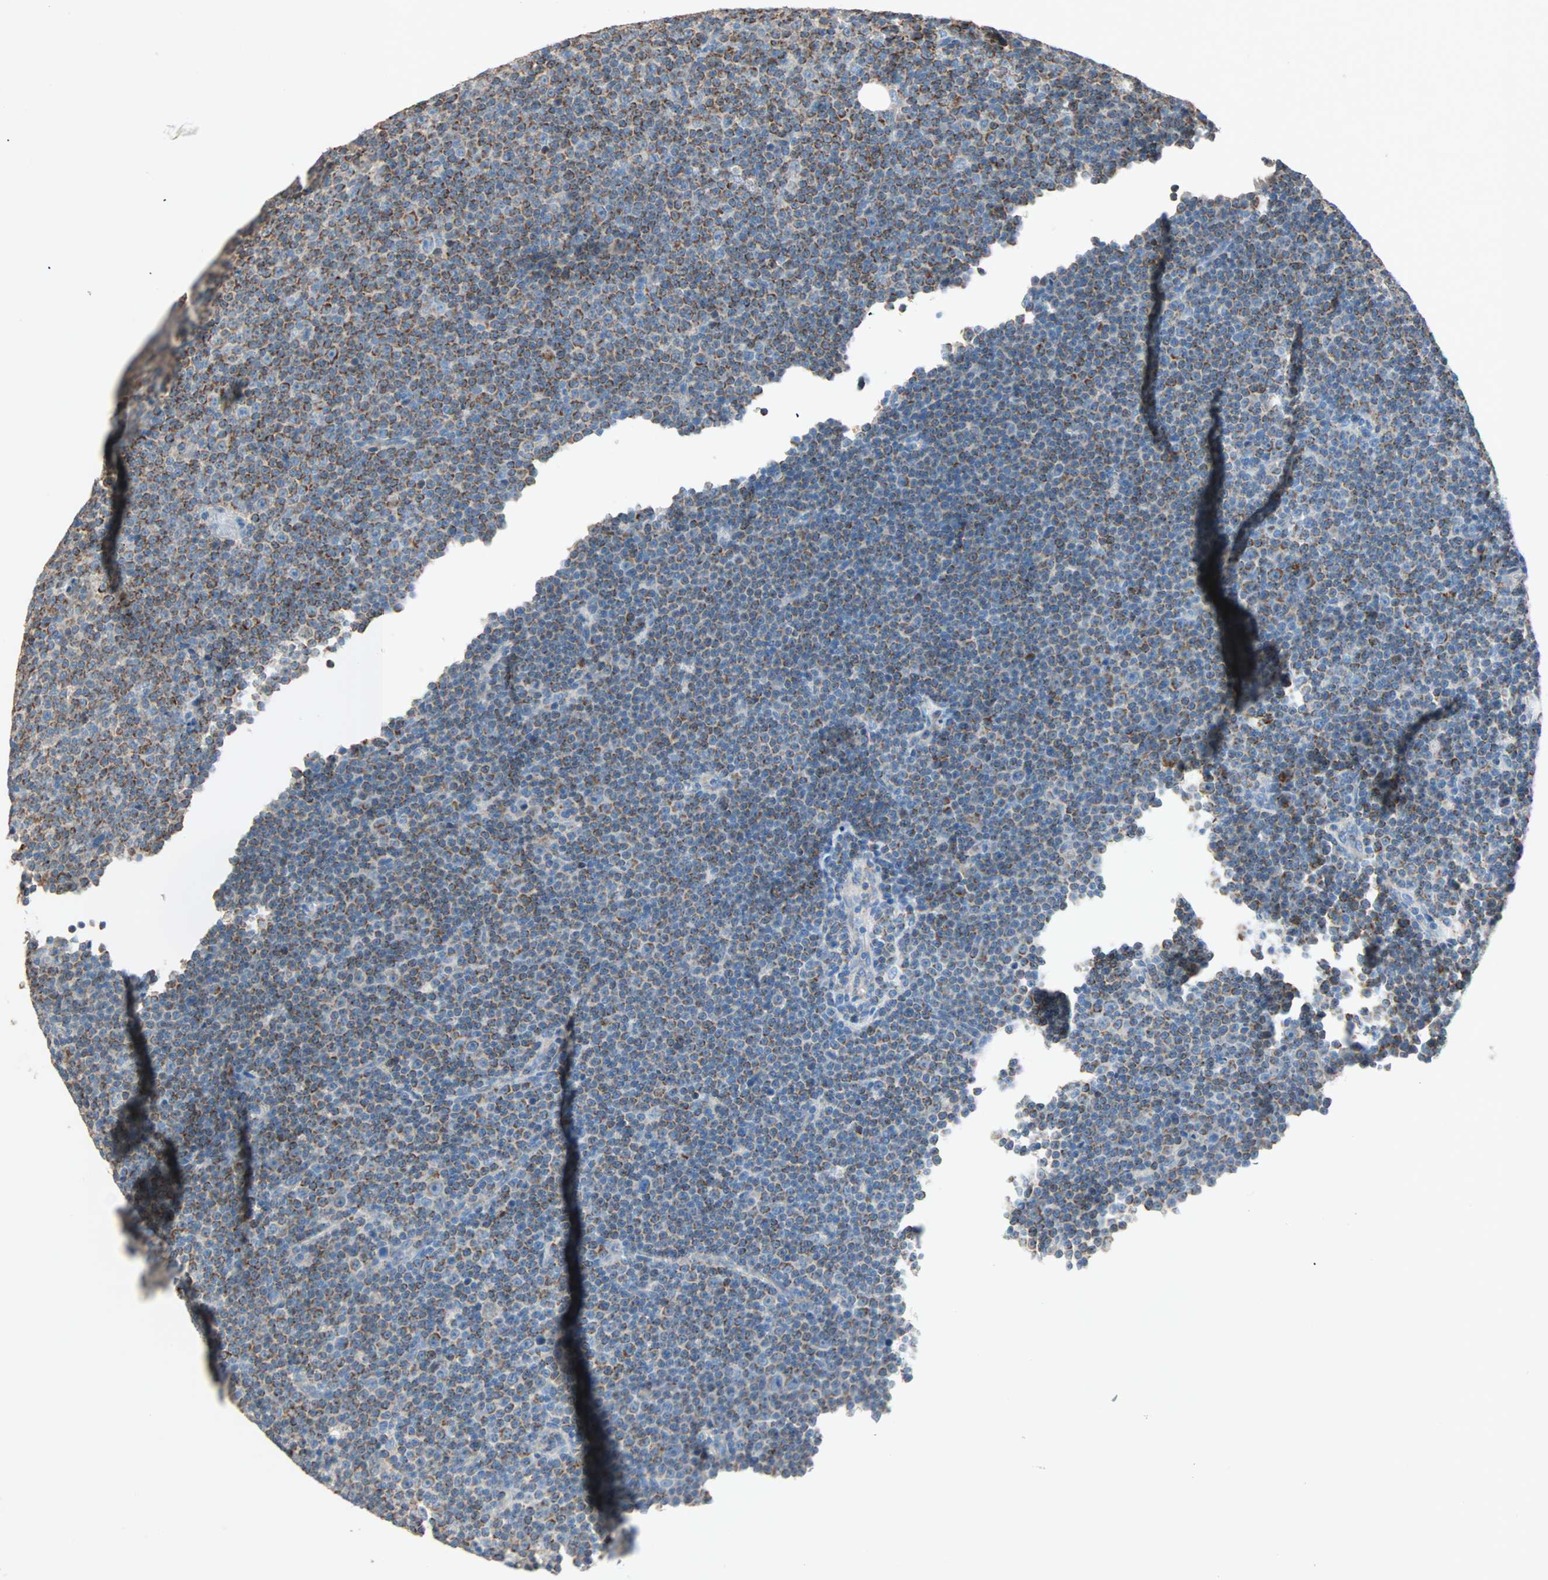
{"staining": {"intensity": "moderate", "quantity": ">75%", "location": "cytoplasmic/membranous"}, "tissue": "lymphoma", "cell_type": "Tumor cells", "image_type": "cancer", "snomed": [{"axis": "morphology", "description": "Malignant lymphoma, non-Hodgkin's type, Low grade"}, {"axis": "topography", "description": "Lymph node"}], "caption": "An image of human low-grade malignant lymphoma, non-Hodgkin's type stained for a protein displays moderate cytoplasmic/membranous brown staining in tumor cells.", "gene": "ACVRL1", "patient": {"sex": "female", "age": 67}}